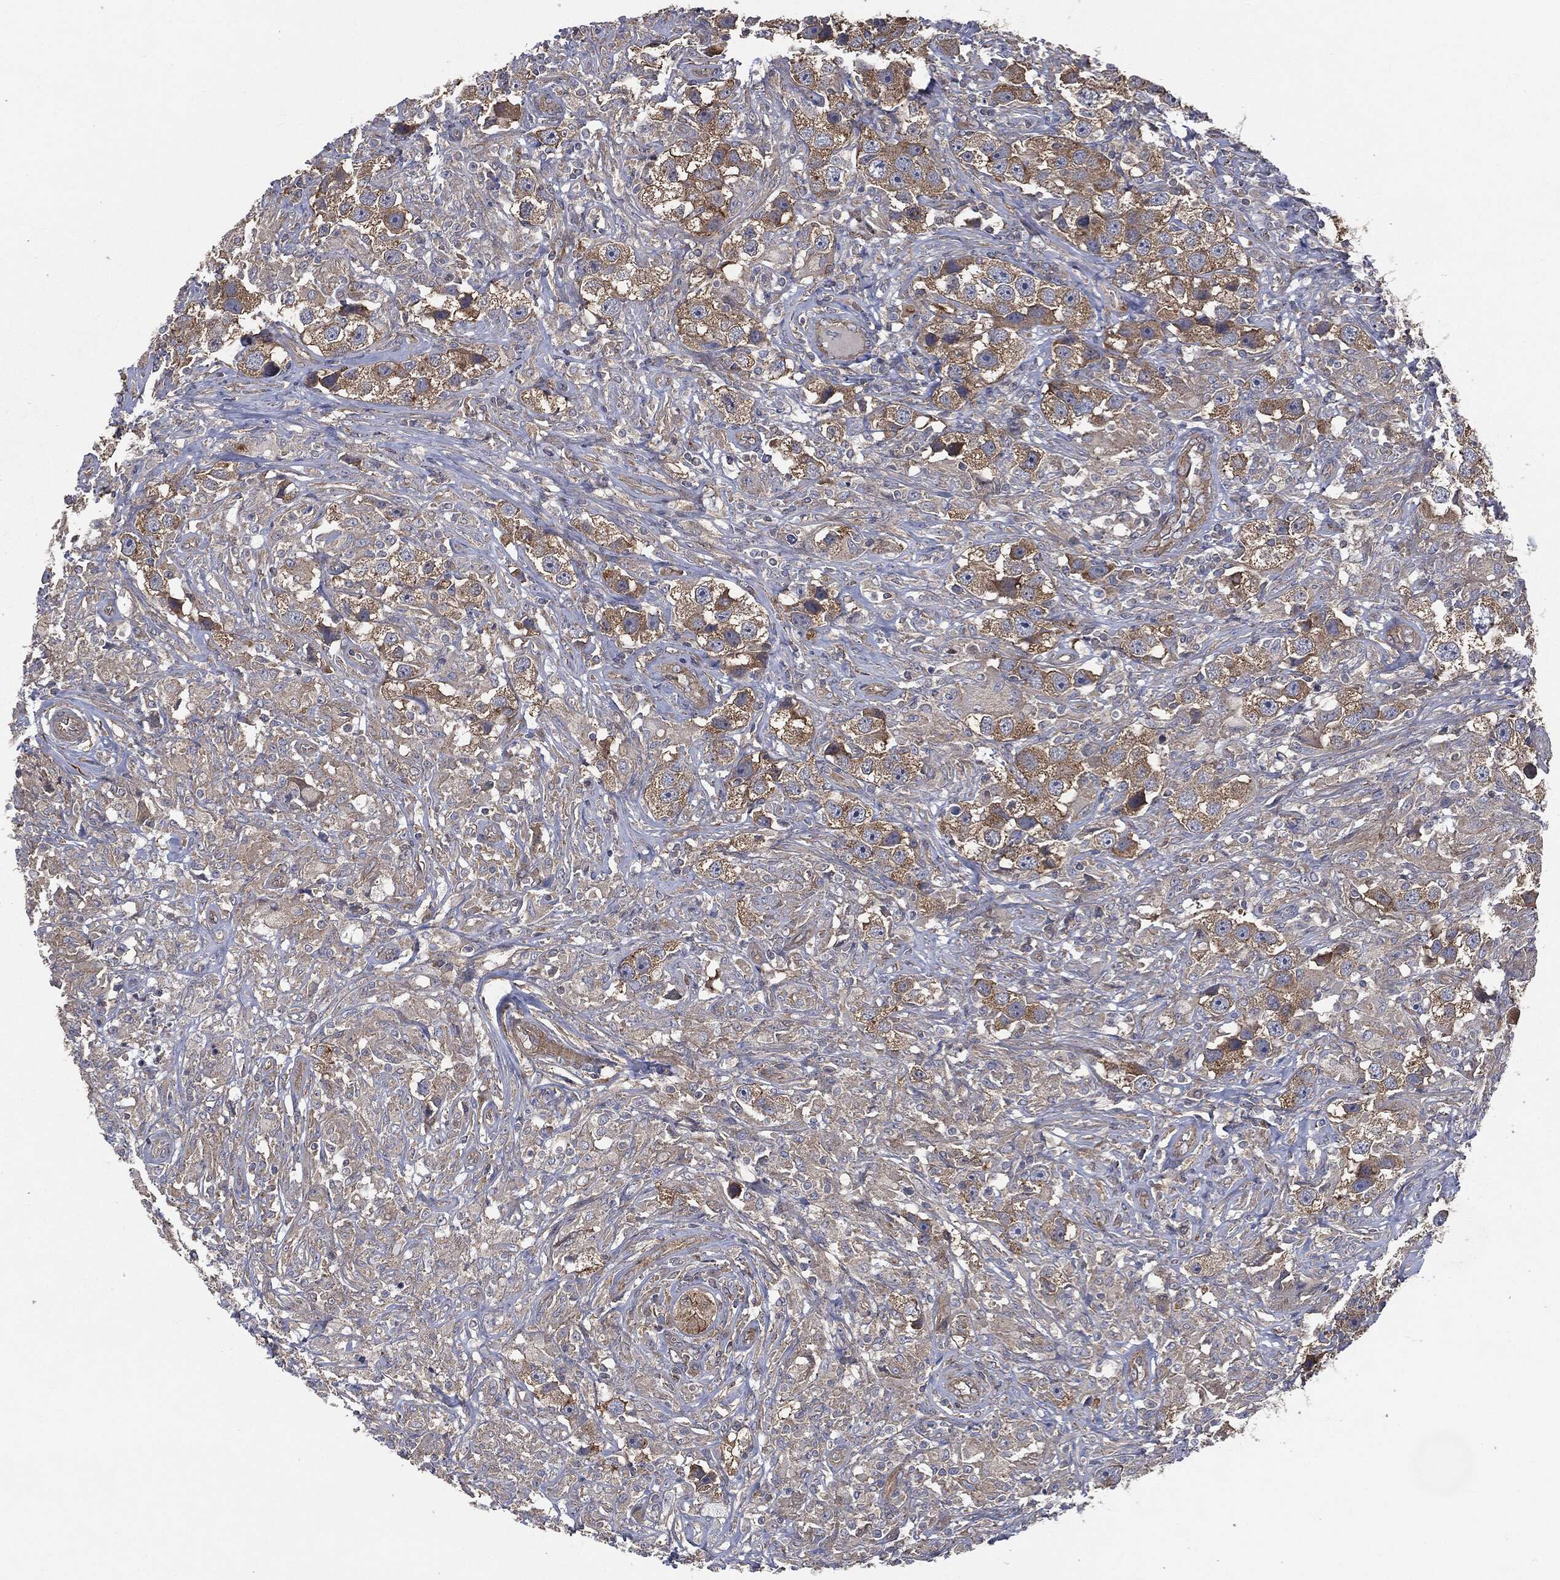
{"staining": {"intensity": "moderate", "quantity": "25%-75%", "location": "cytoplasmic/membranous"}, "tissue": "testis cancer", "cell_type": "Tumor cells", "image_type": "cancer", "snomed": [{"axis": "morphology", "description": "Seminoma, NOS"}, {"axis": "topography", "description": "Testis"}], "caption": "The image shows immunohistochemical staining of testis cancer. There is moderate cytoplasmic/membranous positivity is appreciated in about 25%-75% of tumor cells.", "gene": "EPS15L1", "patient": {"sex": "male", "age": 71}}